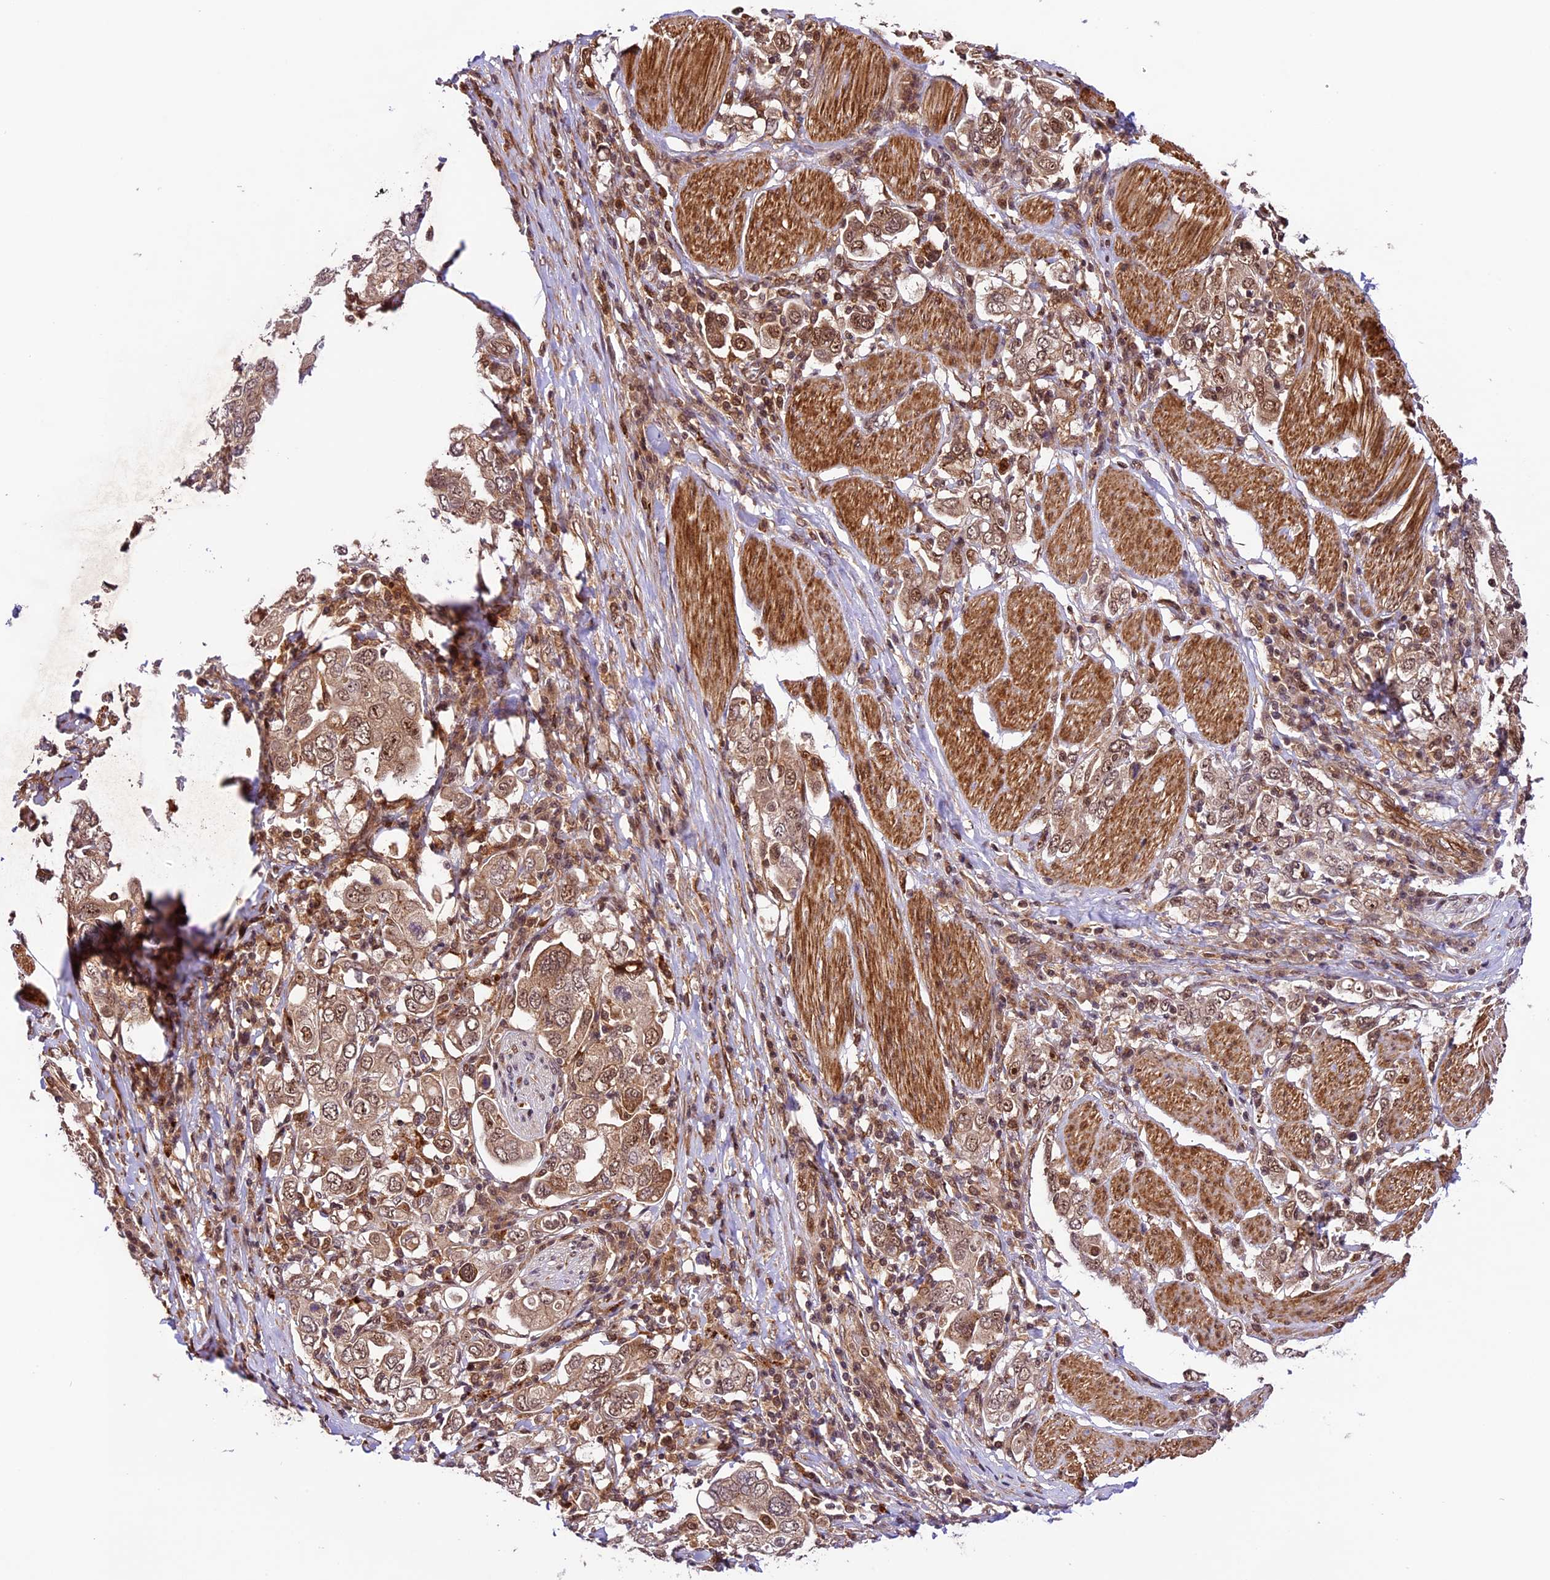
{"staining": {"intensity": "moderate", "quantity": ">75%", "location": "cytoplasmic/membranous,nuclear"}, "tissue": "stomach cancer", "cell_type": "Tumor cells", "image_type": "cancer", "snomed": [{"axis": "morphology", "description": "Adenocarcinoma, NOS"}, {"axis": "topography", "description": "Stomach, upper"}], "caption": "Approximately >75% of tumor cells in stomach adenocarcinoma show moderate cytoplasmic/membranous and nuclear protein positivity as visualized by brown immunohistochemical staining.", "gene": "DHX38", "patient": {"sex": "male", "age": 62}}